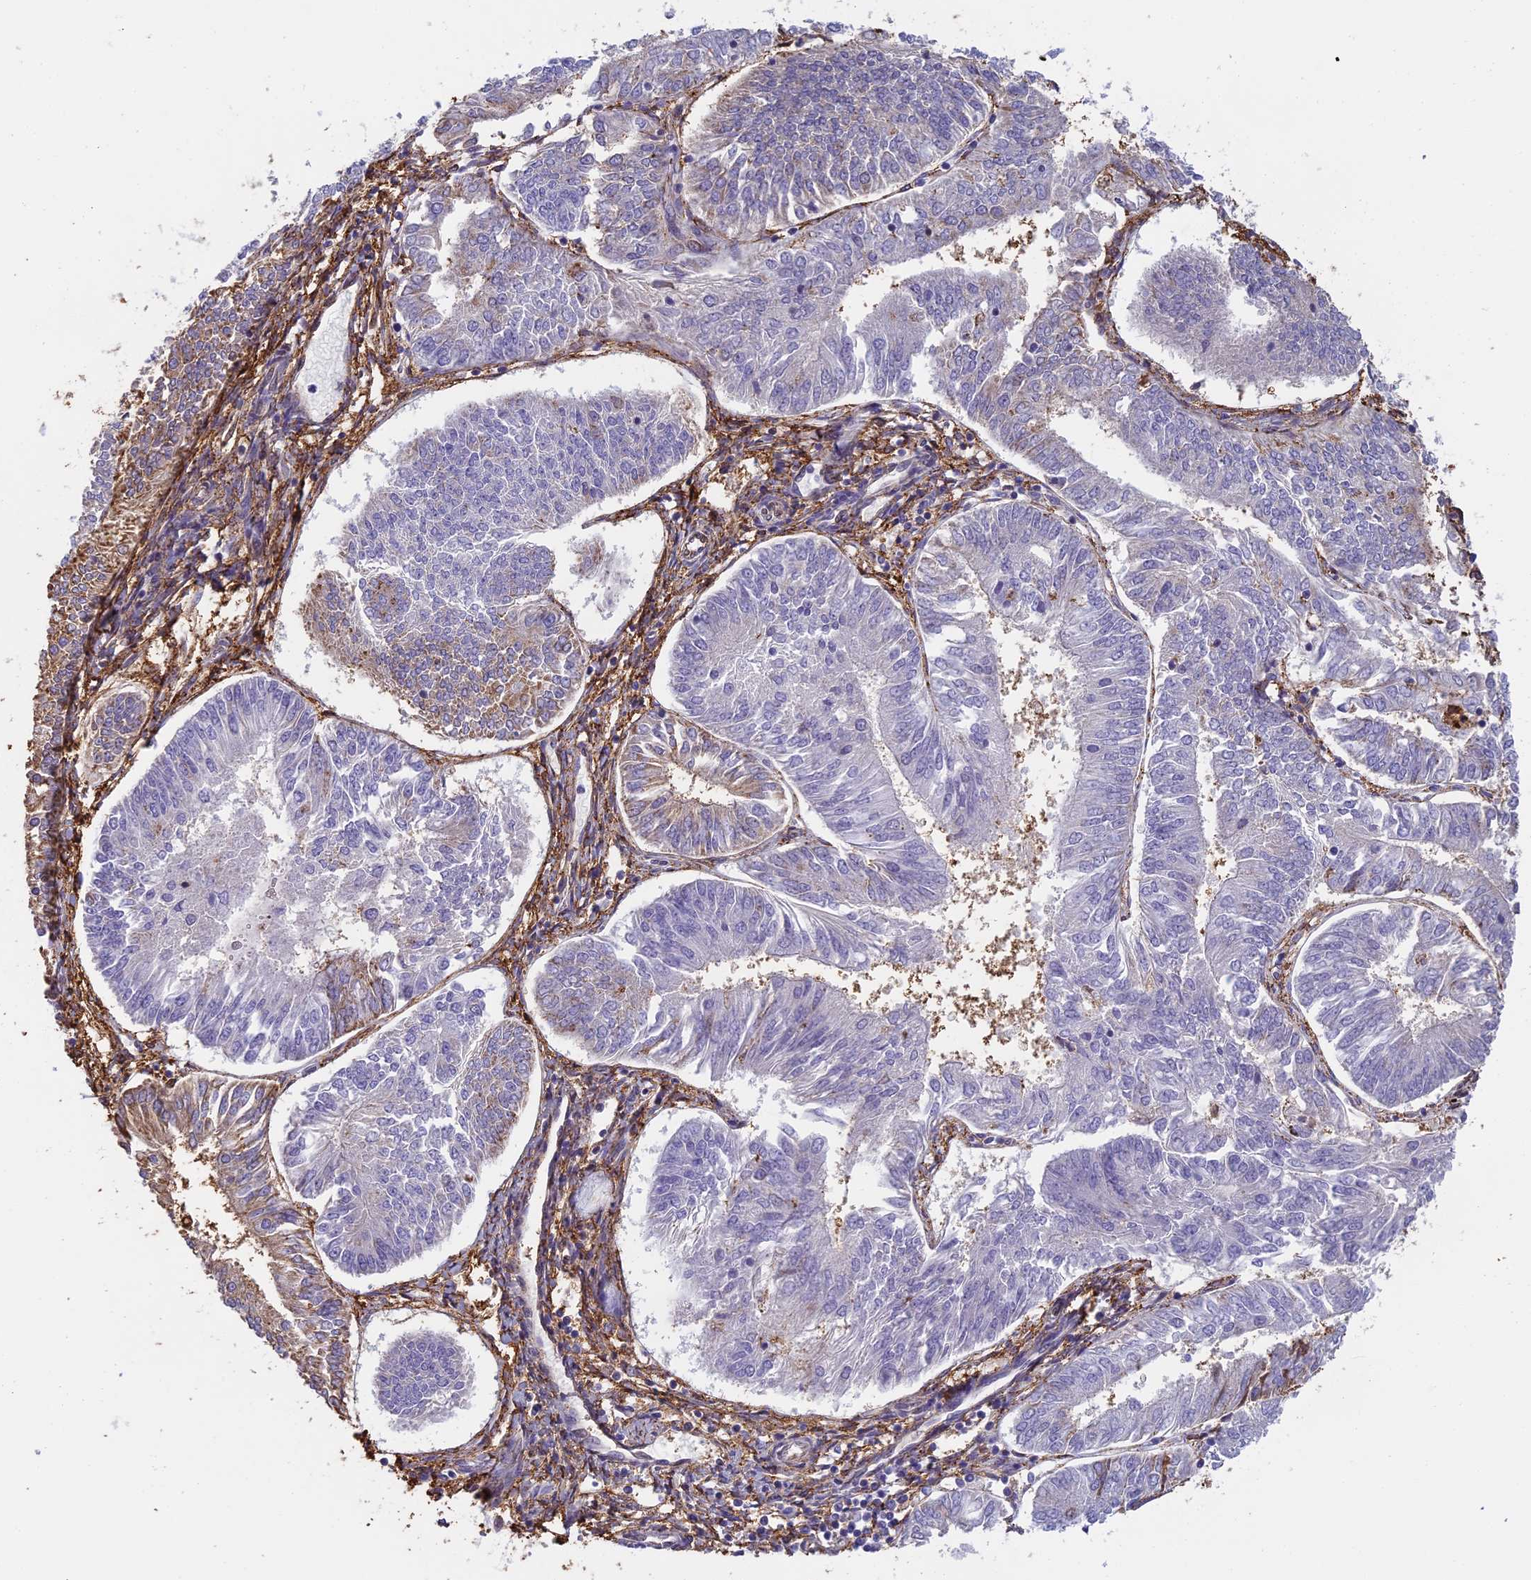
{"staining": {"intensity": "moderate", "quantity": "<25%", "location": "cytoplasmic/membranous"}, "tissue": "endometrial cancer", "cell_type": "Tumor cells", "image_type": "cancer", "snomed": [{"axis": "morphology", "description": "Adenocarcinoma, NOS"}, {"axis": "topography", "description": "Endometrium"}], "caption": "Human endometrial adenocarcinoma stained with a protein marker exhibits moderate staining in tumor cells.", "gene": "TMEM255B", "patient": {"sex": "female", "age": 58}}